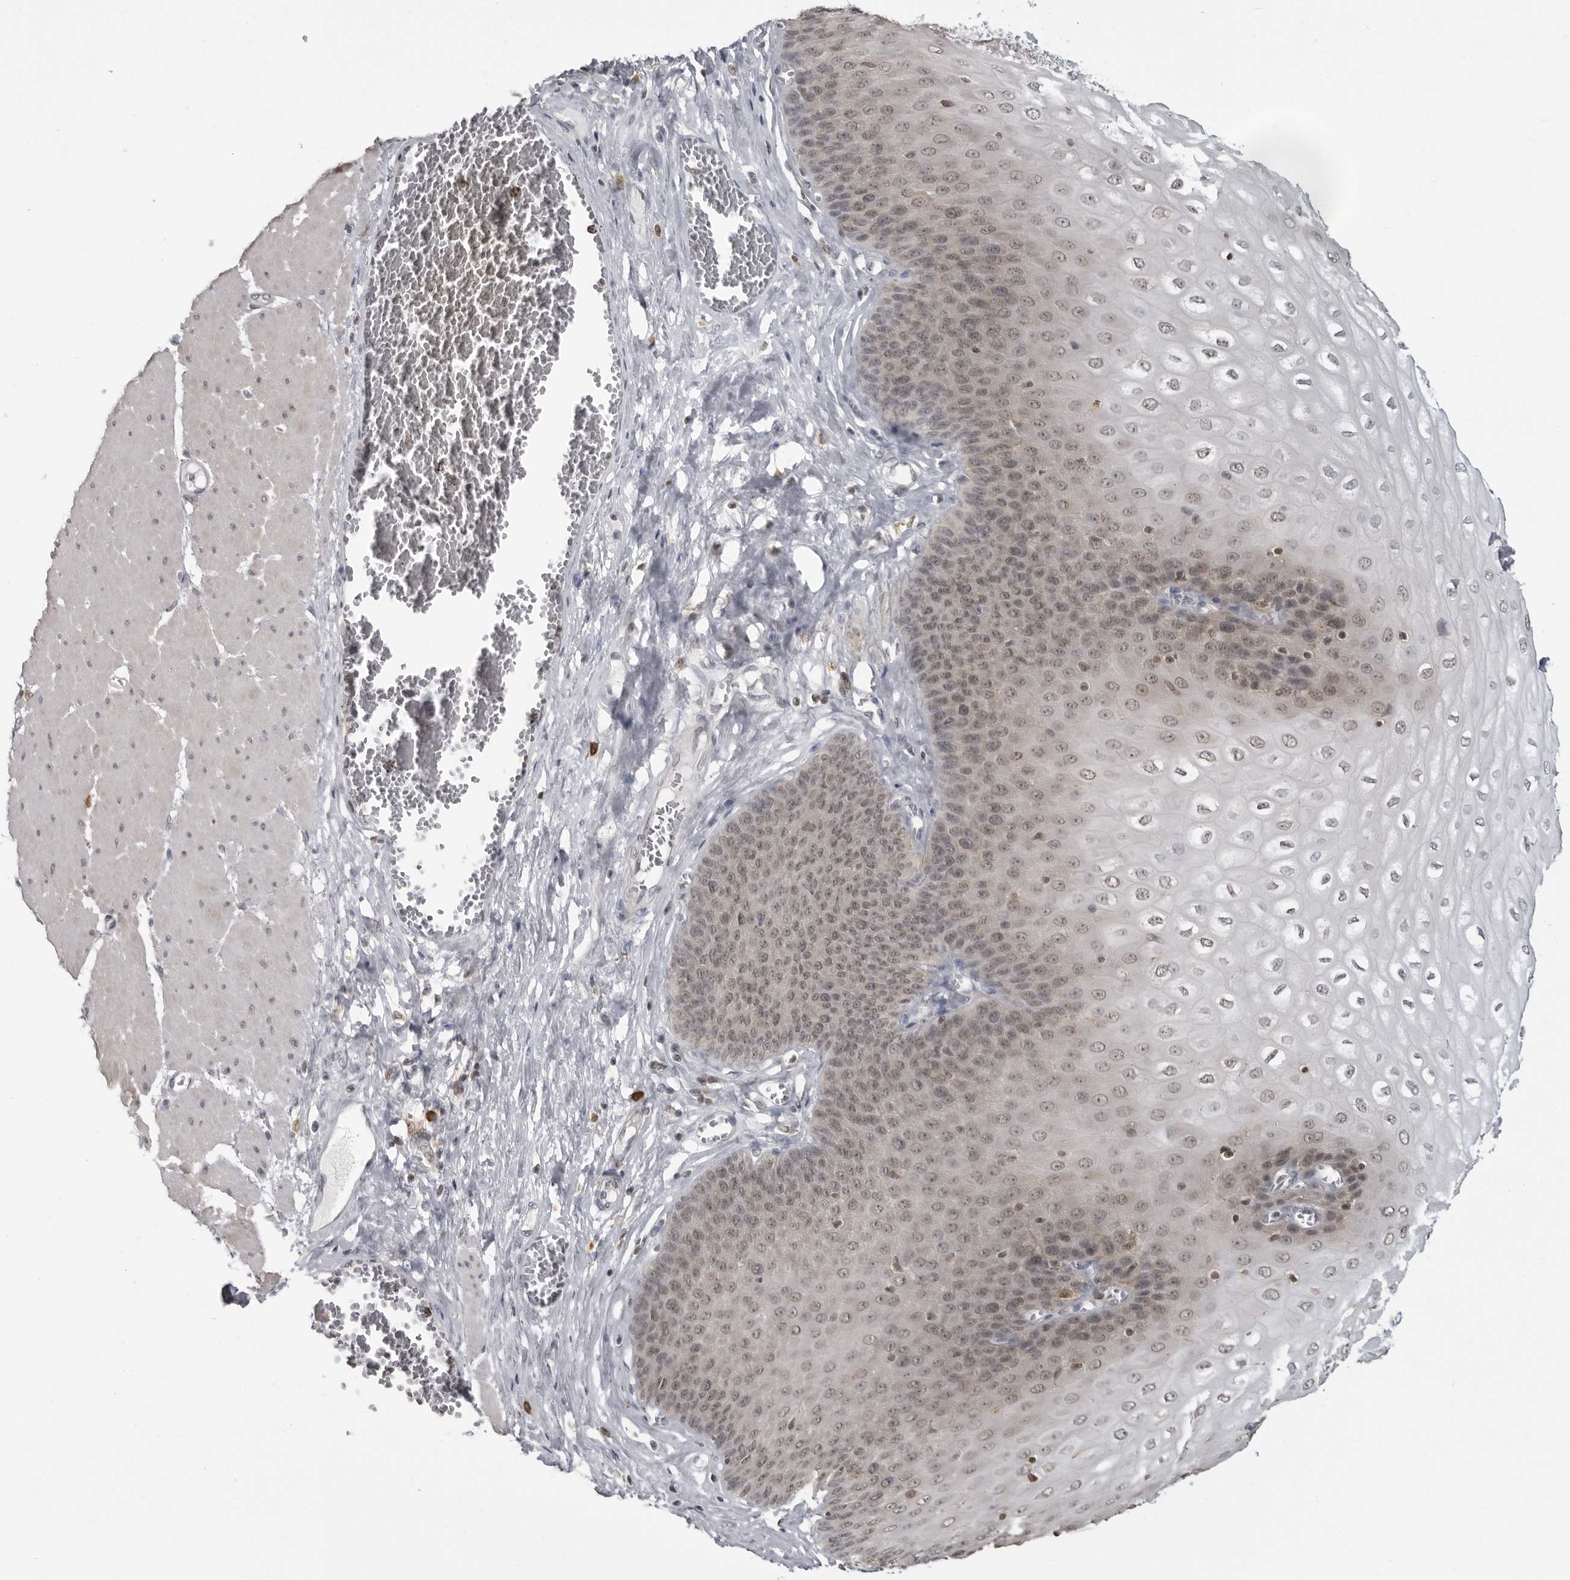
{"staining": {"intensity": "moderate", "quantity": ">75%", "location": "cytoplasmic/membranous,nuclear"}, "tissue": "esophagus", "cell_type": "Squamous epithelial cells", "image_type": "normal", "snomed": [{"axis": "morphology", "description": "Normal tissue, NOS"}, {"axis": "topography", "description": "Esophagus"}], "caption": "IHC staining of benign esophagus, which exhibits medium levels of moderate cytoplasmic/membranous,nuclear staining in about >75% of squamous epithelial cells indicating moderate cytoplasmic/membranous,nuclear protein expression. The staining was performed using DAB (brown) for protein detection and nuclei were counterstained in hematoxylin (blue).", "gene": "PDCL3", "patient": {"sex": "male", "age": 60}}